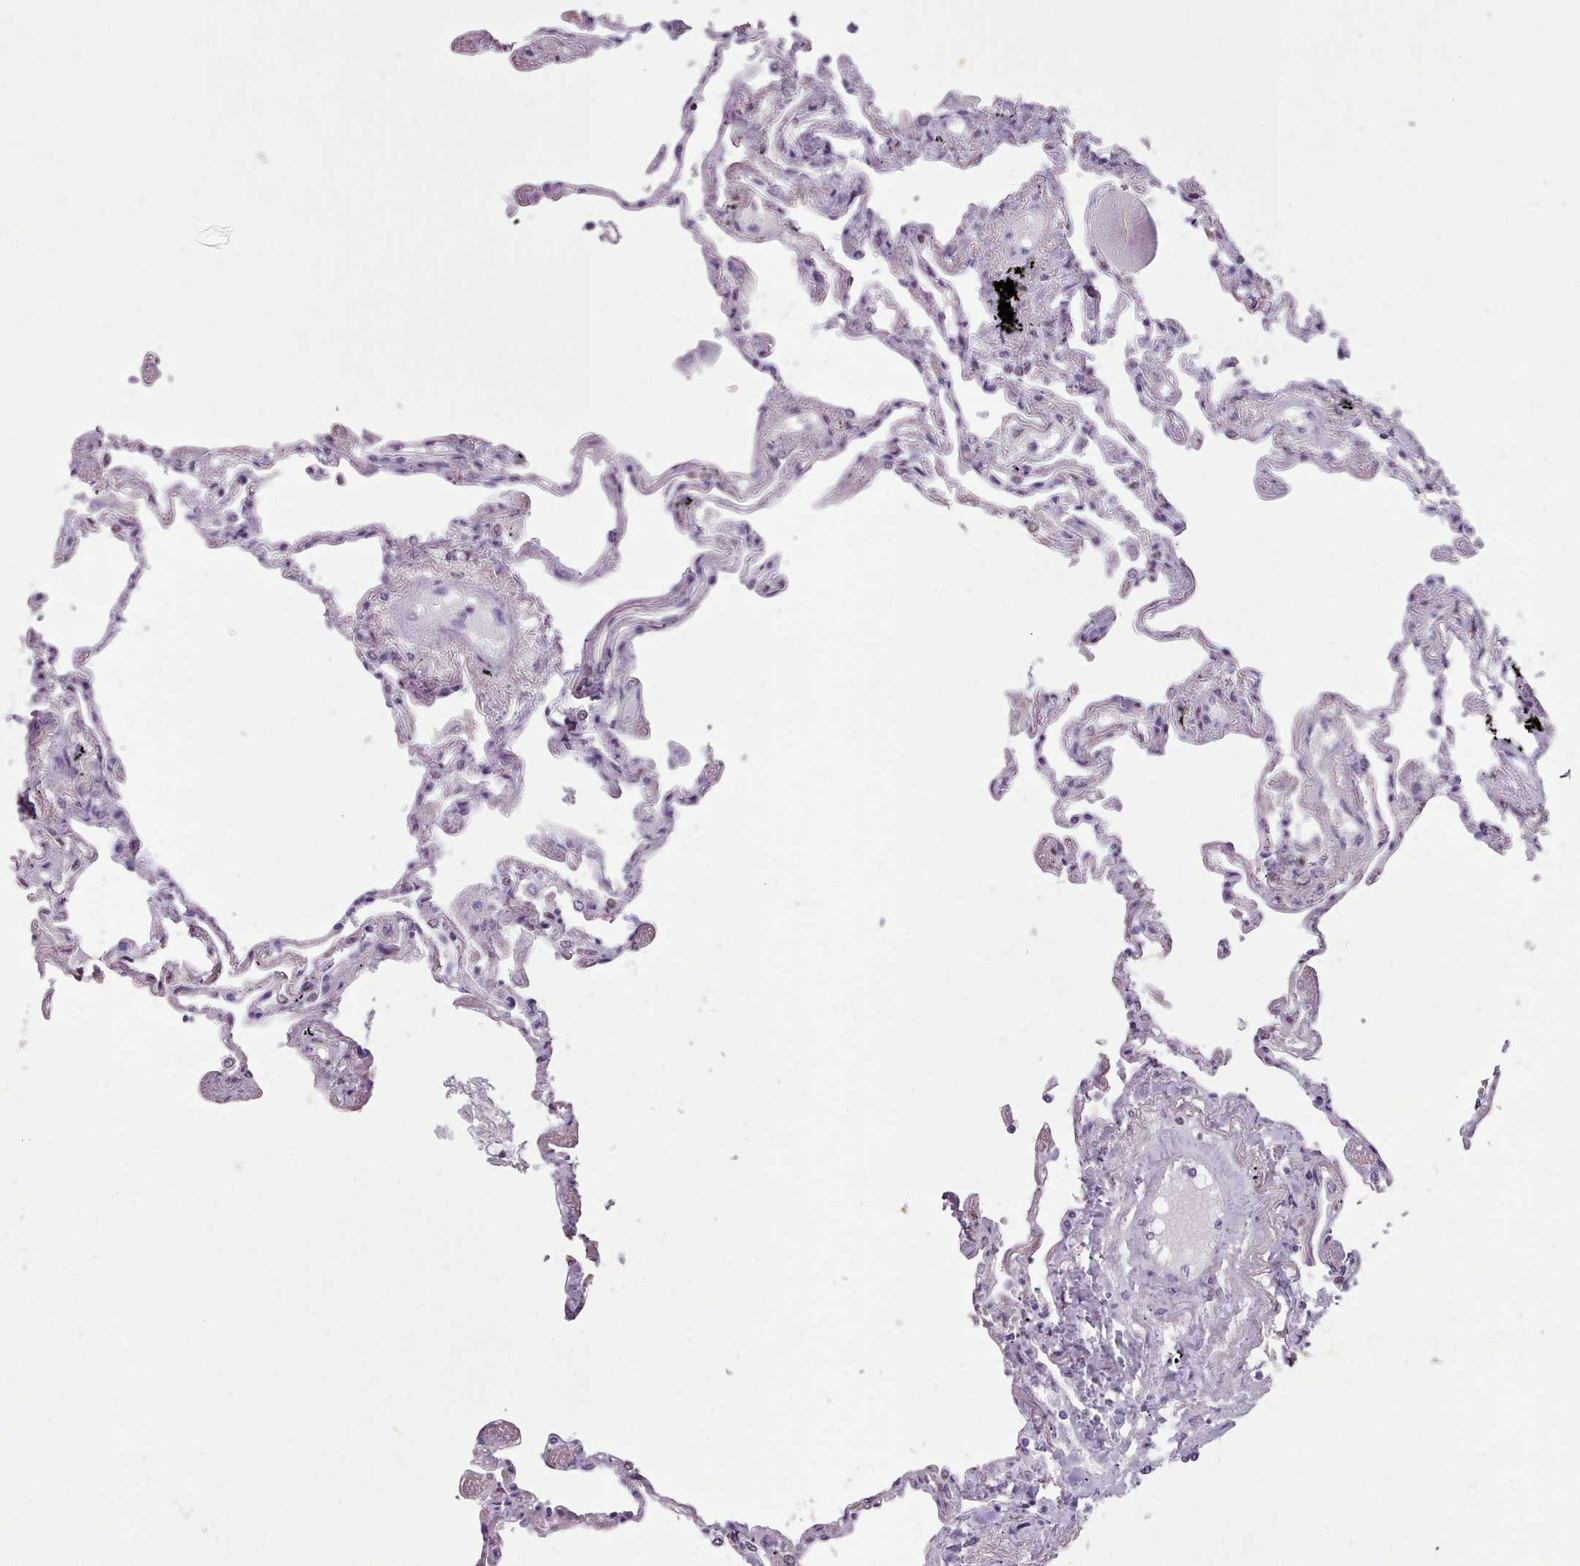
{"staining": {"intensity": "negative", "quantity": "none", "location": "none"}, "tissue": "lung", "cell_type": "Alveolar cells", "image_type": "normal", "snomed": [{"axis": "morphology", "description": "Normal tissue, NOS"}, {"axis": "topography", "description": "Lung"}], "caption": "Immunohistochemistry micrograph of normal human lung stained for a protein (brown), which exhibits no positivity in alveolar cells.", "gene": "KCNT2", "patient": {"sex": "female", "age": 67}}